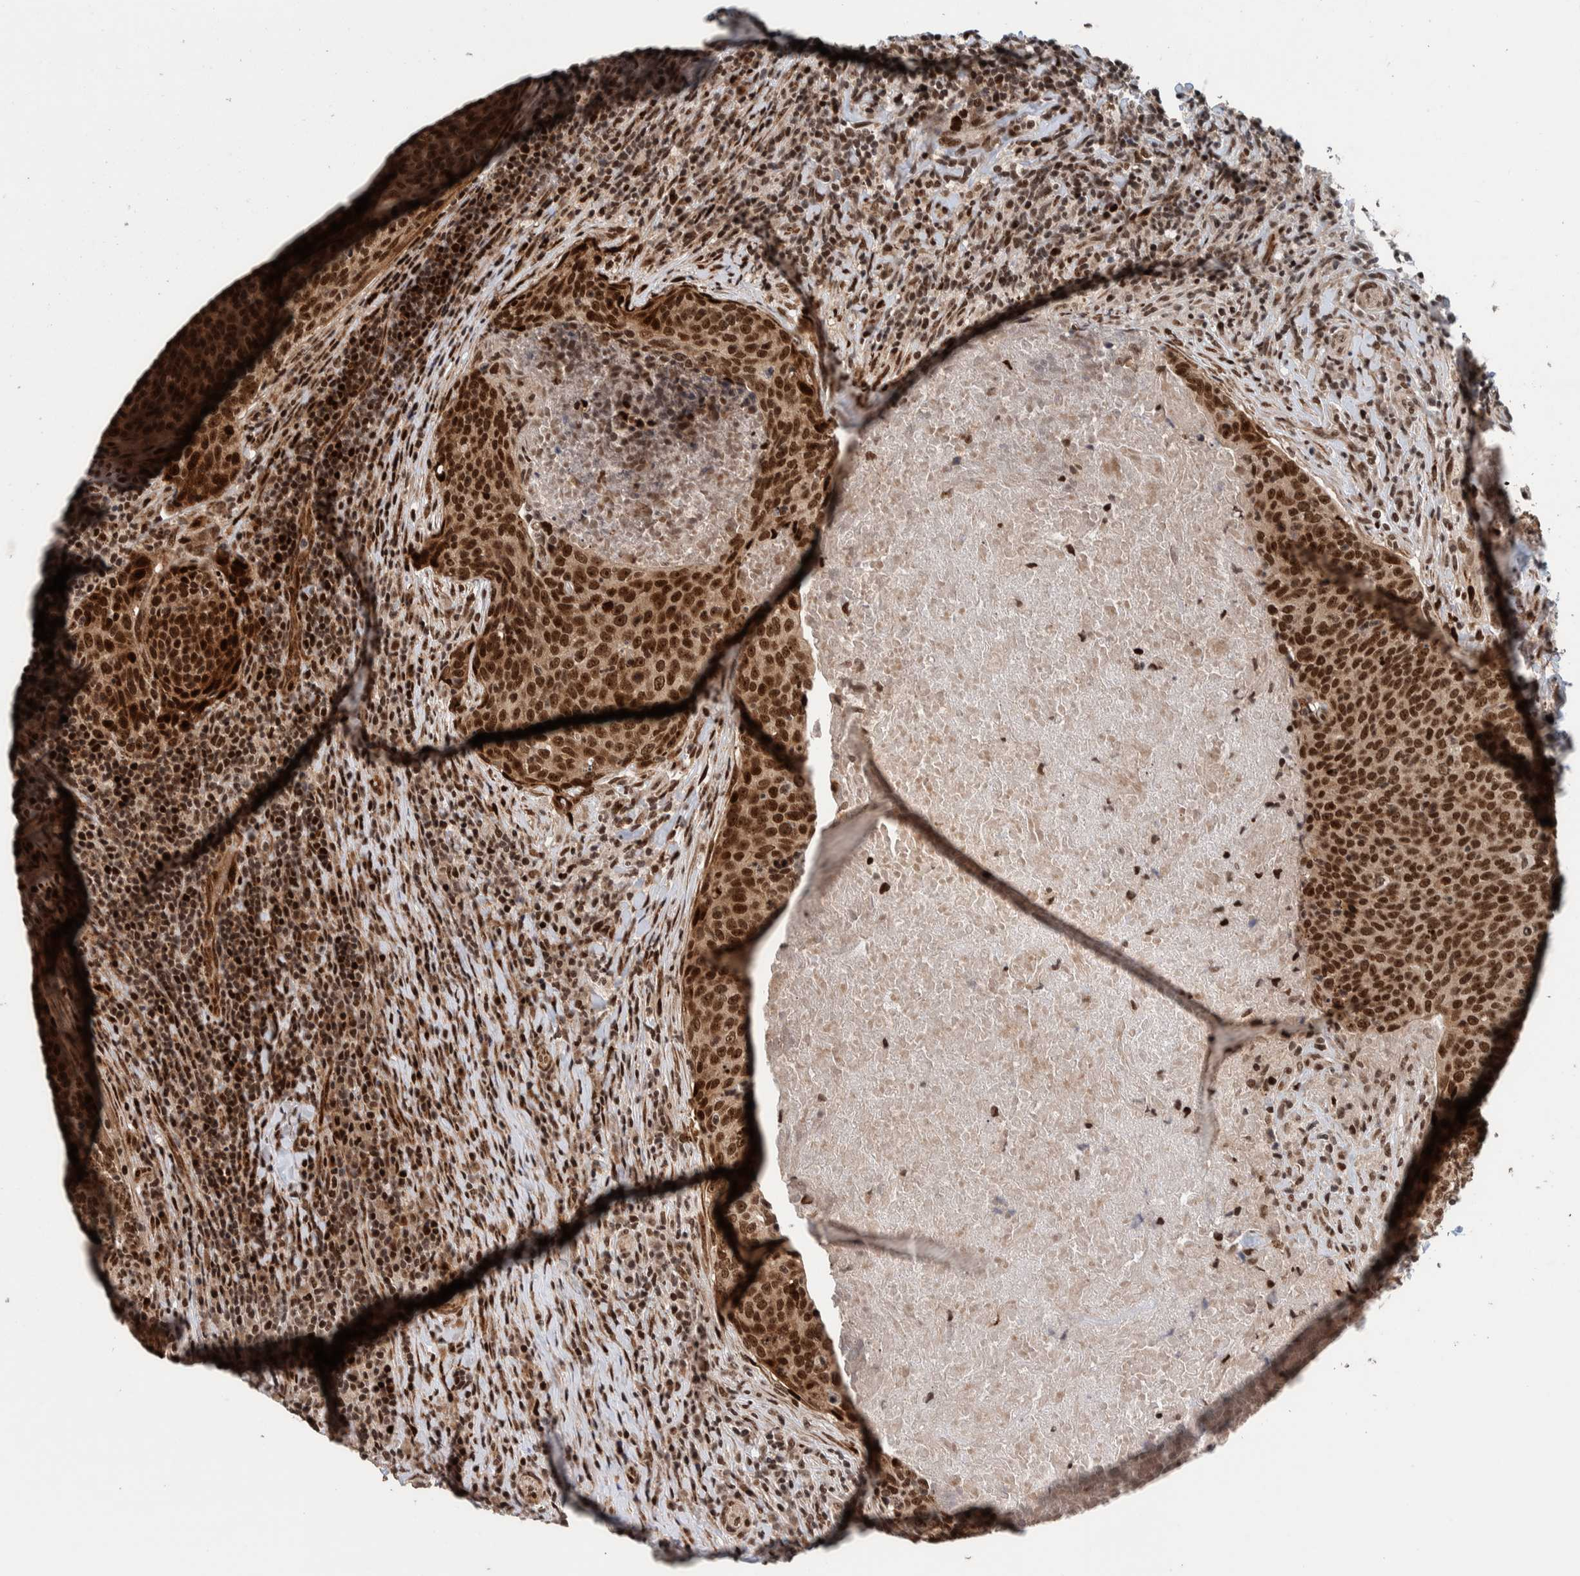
{"staining": {"intensity": "strong", "quantity": ">75%", "location": "nuclear"}, "tissue": "head and neck cancer", "cell_type": "Tumor cells", "image_type": "cancer", "snomed": [{"axis": "morphology", "description": "Squamous cell carcinoma, NOS"}, {"axis": "morphology", "description": "Squamous cell carcinoma, metastatic, NOS"}, {"axis": "topography", "description": "Lymph node"}, {"axis": "topography", "description": "Head-Neck"}], "caption": "This image demonstrates metastatic squamous cell carcinoma (head and neck) stained with immunohistochemistry to label a protein in brown. The nuclear of tumor cells show strong positivity for the protein. Nuclei are counter-stained blue.", "gene": "CHD4", "patient": {"sex": "male", "age": 62}}